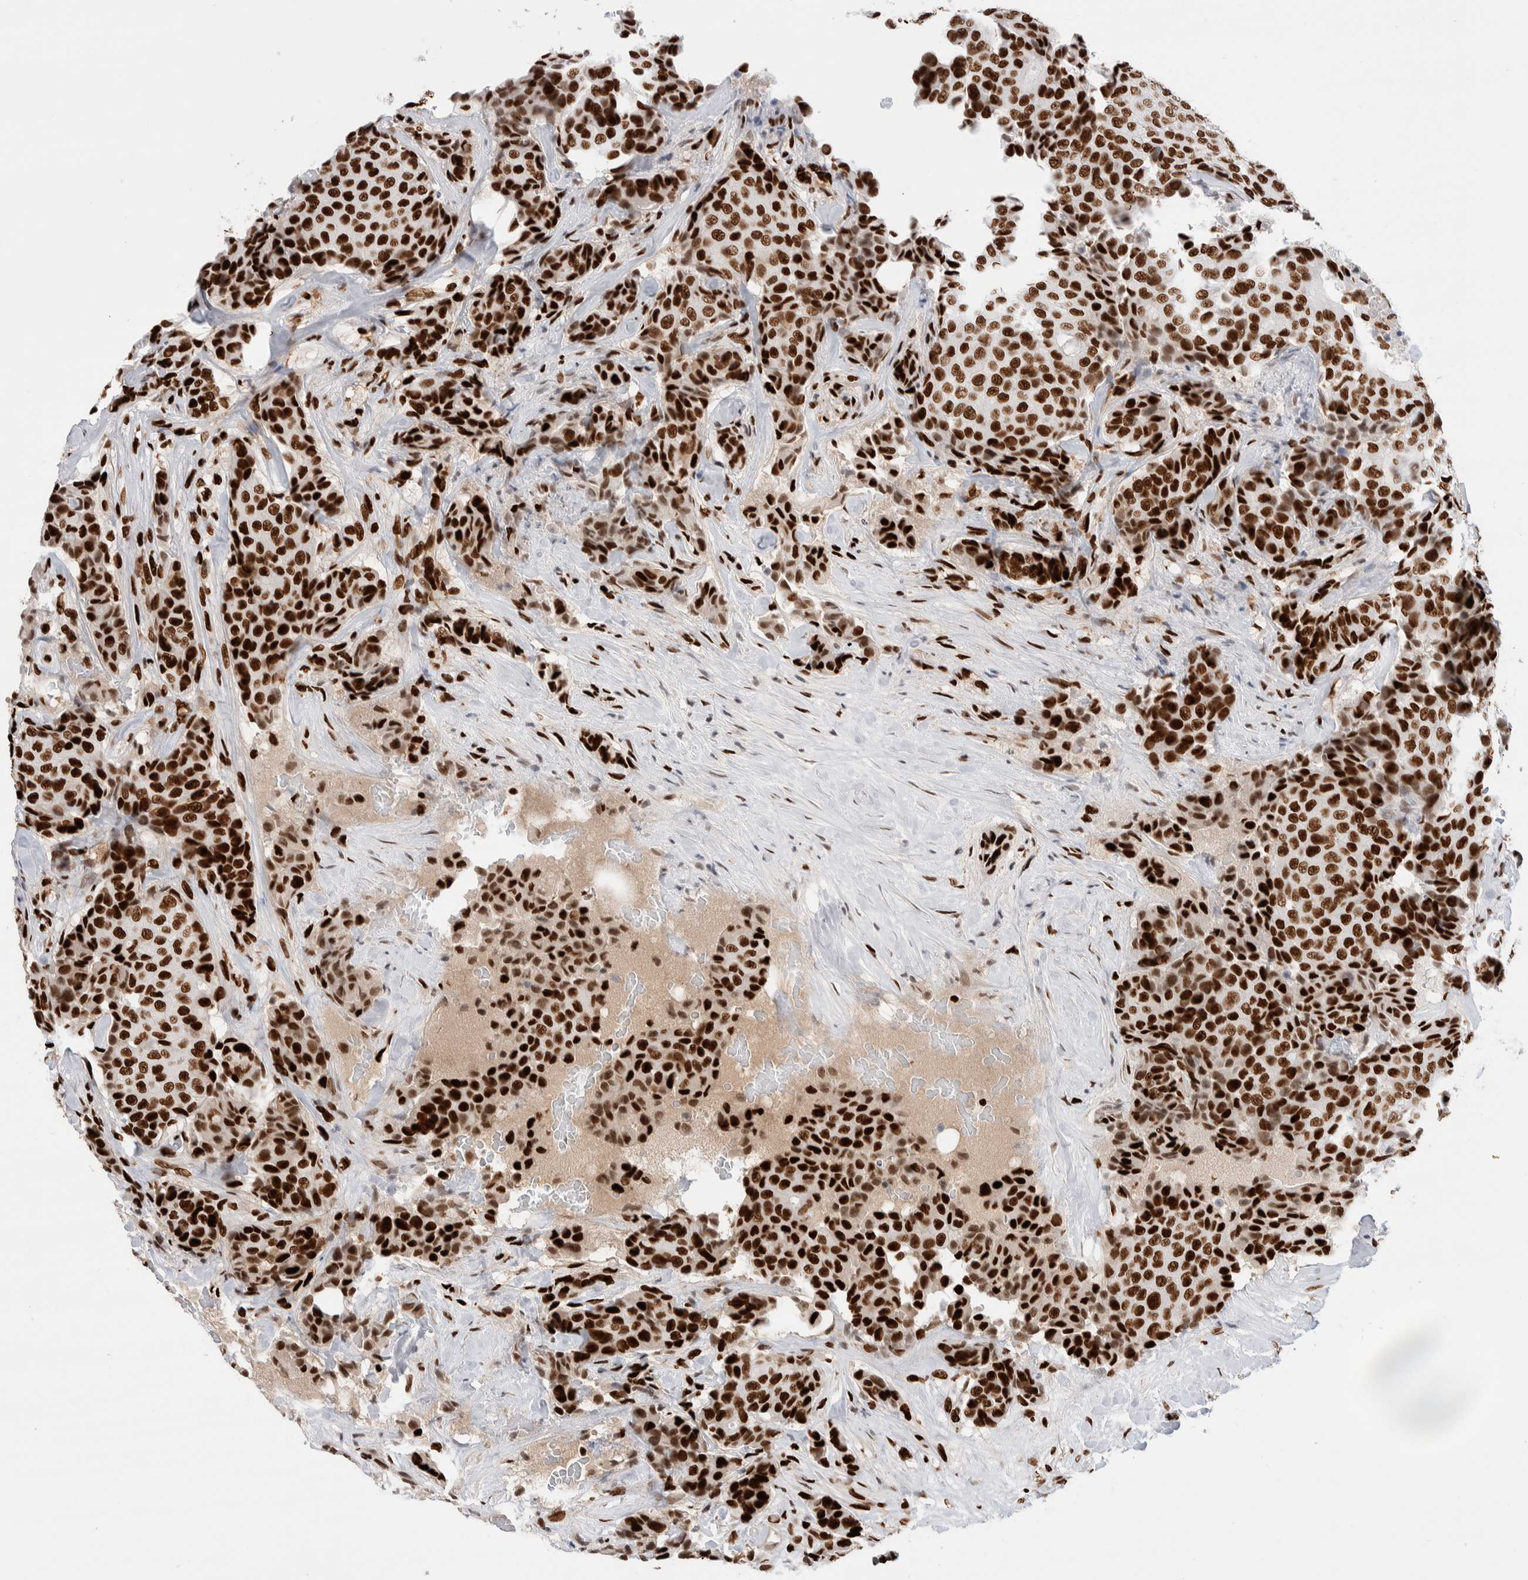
{"staining": {"intensity": "strong", "quantity": ">75%", "location": "nuclear"}, "tissue": "breast cancer", "cell_type": "Tumor cells", "image_type": "cancer", "snomed": [{"axis": "morphology", "description": "Duct carcinoma"}, {"axis": "topography", "description": "Breast"}], "caption": "Breast cancer stained with a brown dye exhibits strong nuclear positive positivity in approximately >75% of tumor cells.", "gene": "RNASEK-C17orf49", "patient": {"sex": "female", "age": 75}}